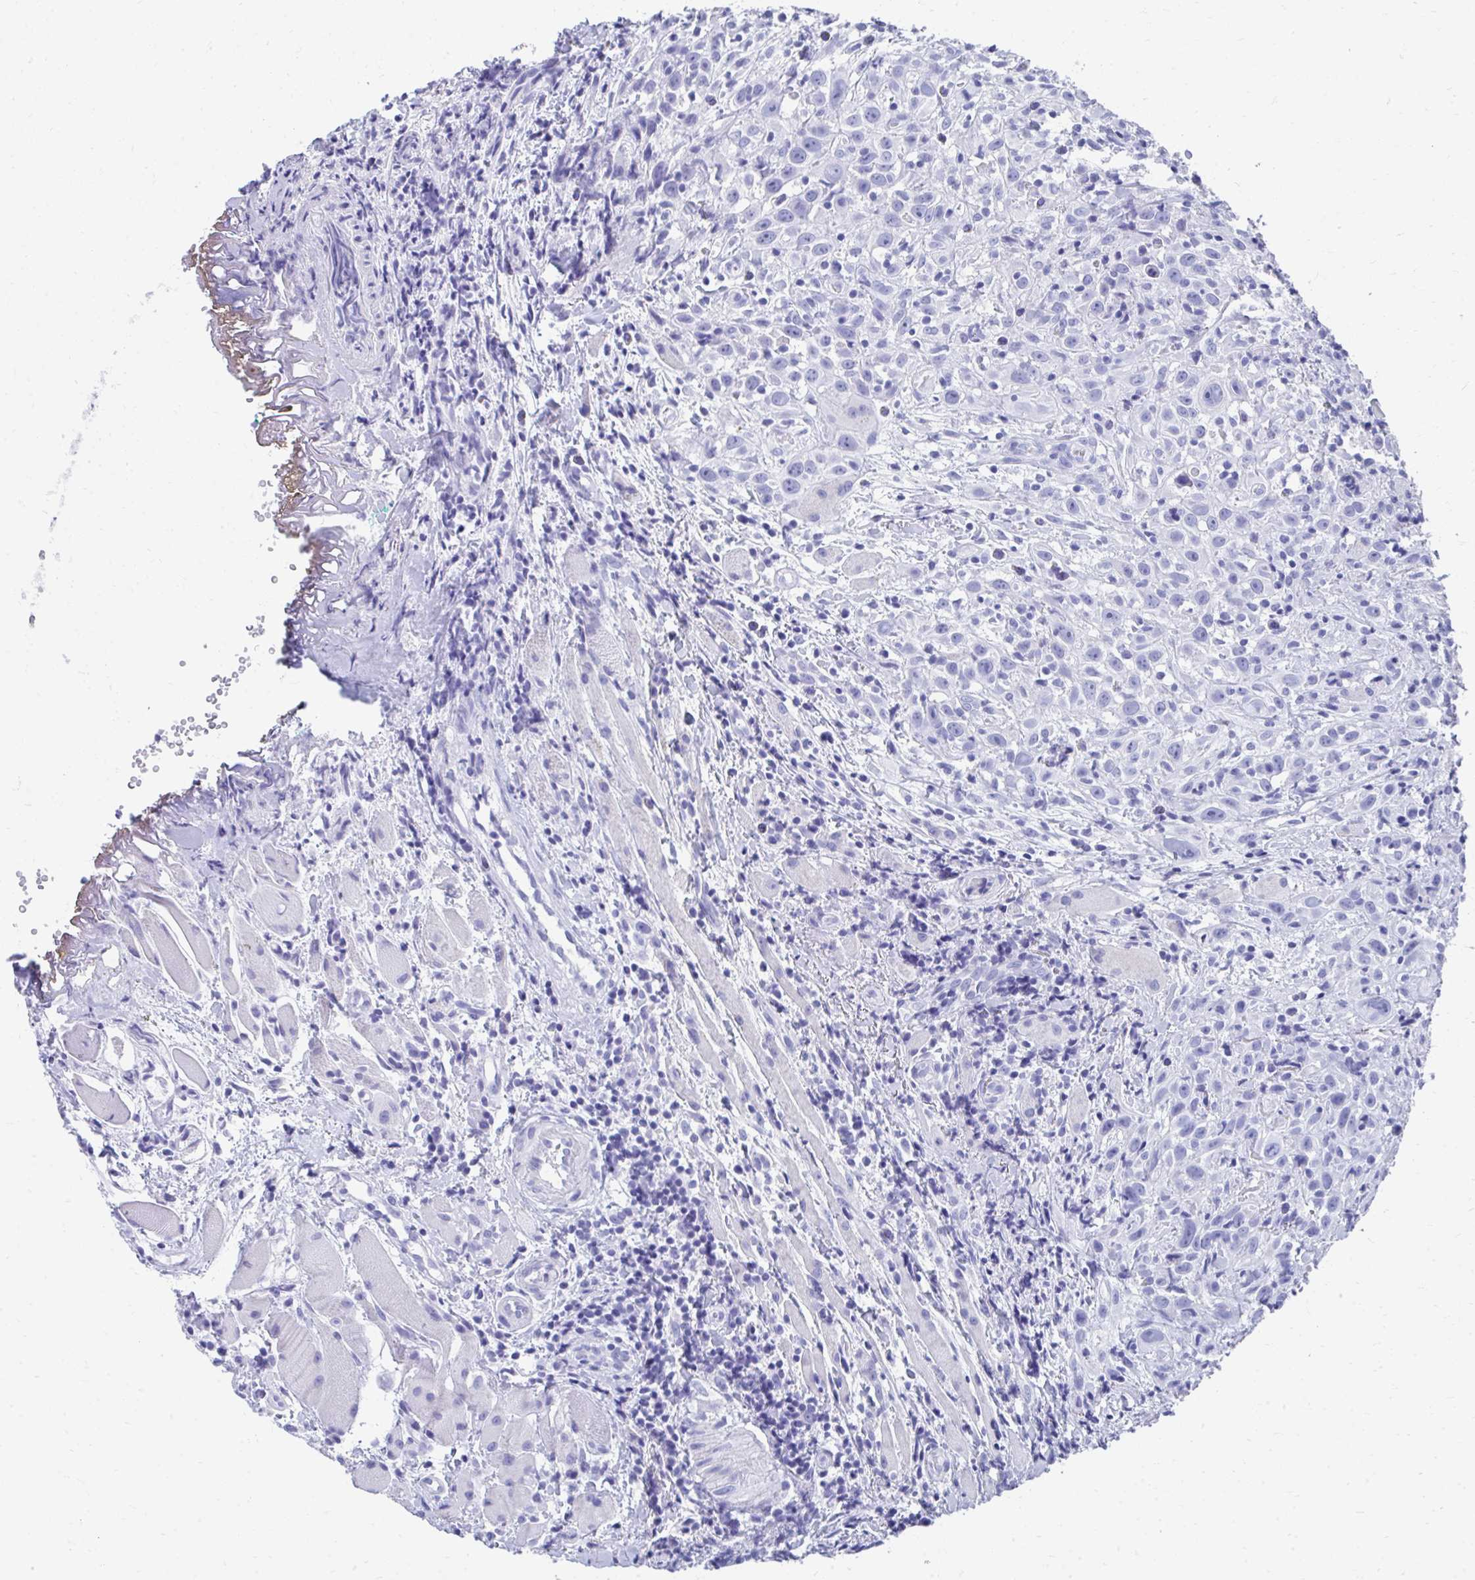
{"staining": {"intensity": "negative", "quantity": "none", "location": "none"}, "tissue": "head and neck cancer", "cell_type": "Tumor cells", "image_type": "cancer", "snomed": [{"axis": "morphology", "description": "Squamous cell carcinoma, NOS"}, {"axis": "topography", "description": "Head-Neck"}], "caption": "Immunohistochemistry image of neoplastic tissue: head and neck squamous cell carcinoma stained with DAB (3,3'-diaminobenzidine) demonstrates no significant protein expression in tumor cells.", "gene": "HGD", "patient": {"sex": "female", "age": 95}}